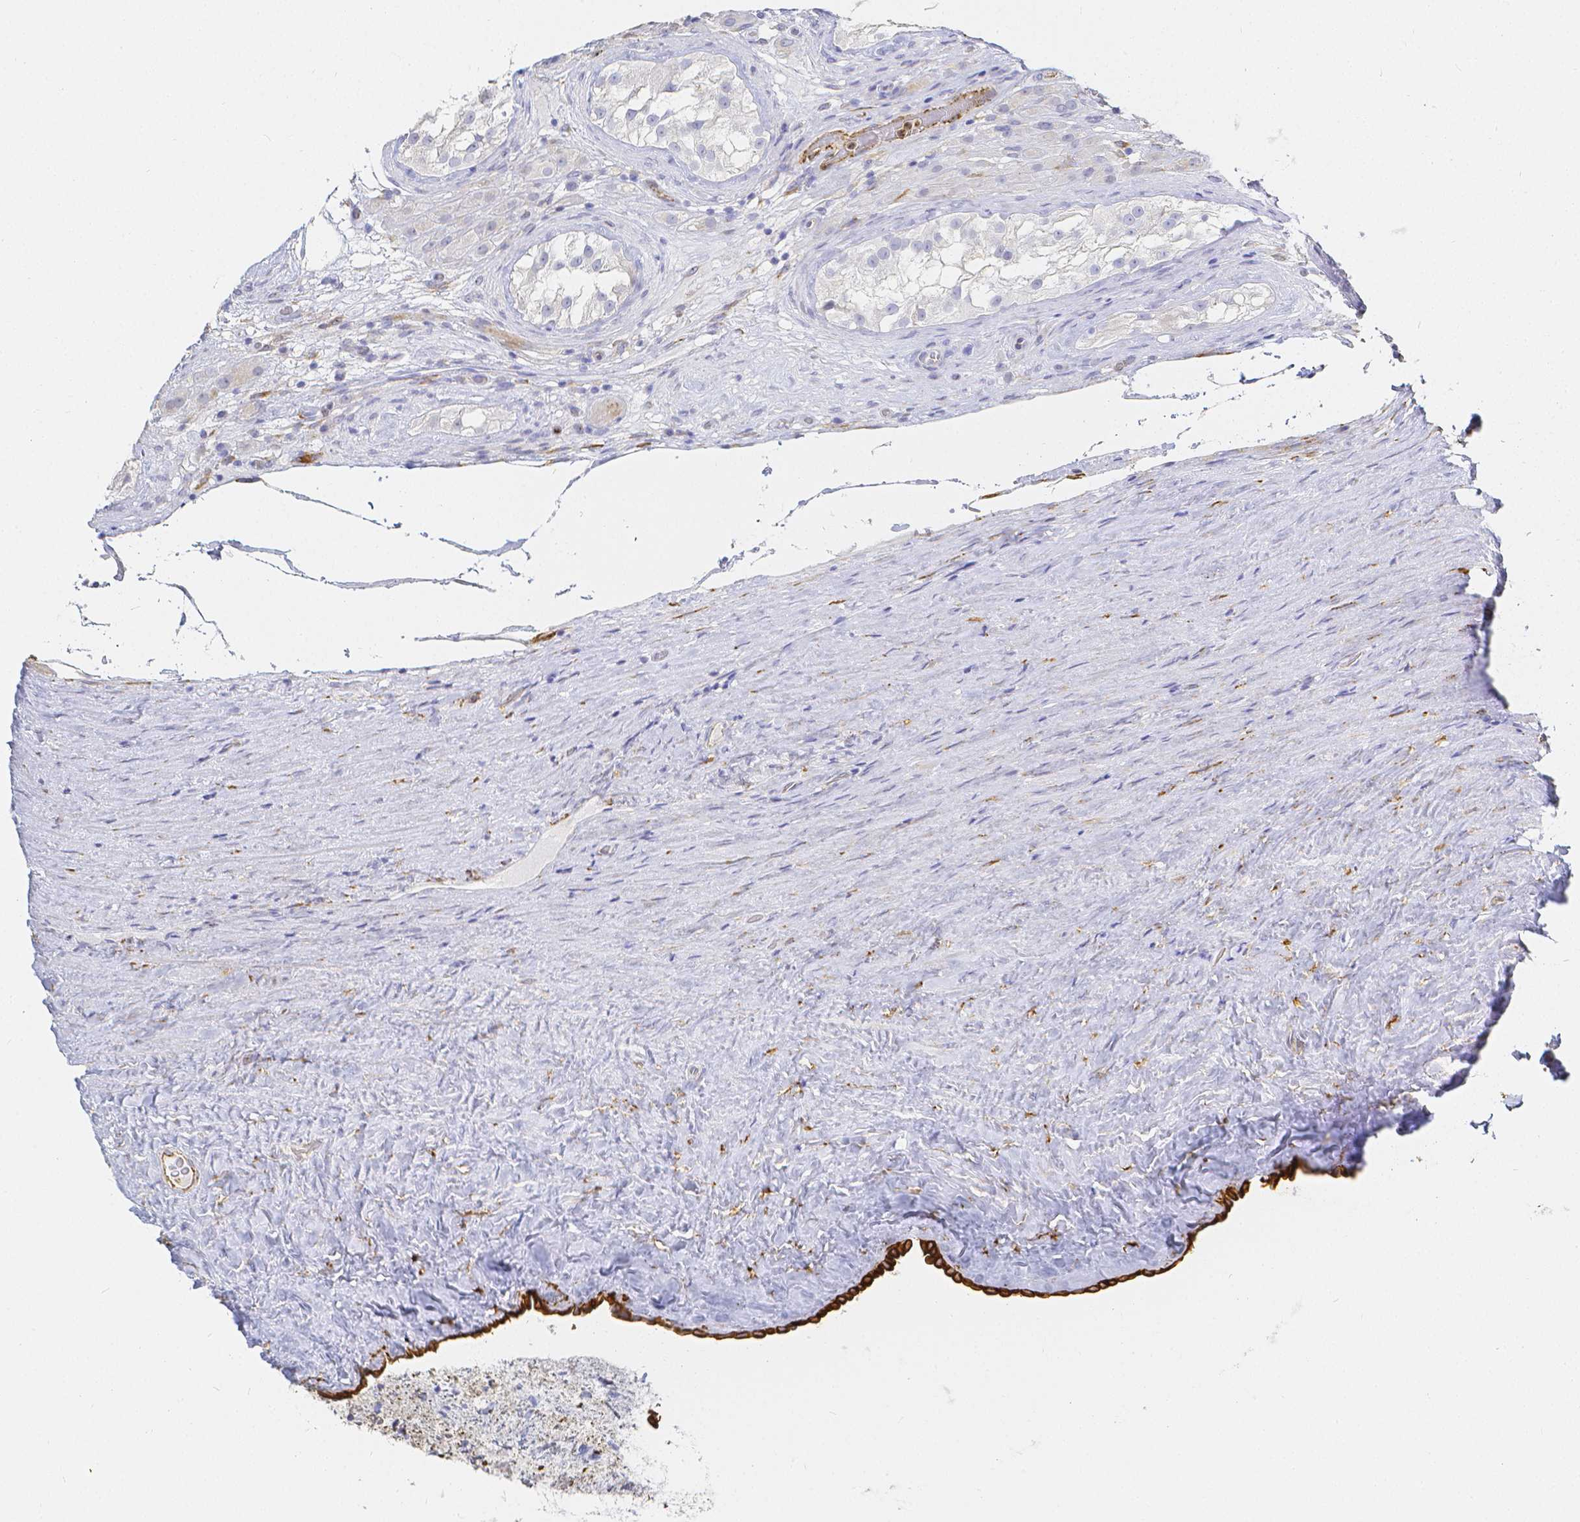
{"staining": {"intensity": "strong", "quantity": "25%-75%", "location": "cytoplasmic/membranous"}, "tissue": "testis cancer", "cell_type": "Tumor cells", "image_type": "cancer", "snomed": [{"axis": "morphology", "description": "Seminoma, NOS"}, {"axis": "morphology", "description": "Carcinoma, Embryonal, NOS"}, {"axis": "topography", "description": "Testis"}], "caption": "This is a photomicrograph of immunohistochemistry (IHC) staining of testis cancer, which shows strong expression in the cytoplasmic/membranous of tumor cells.", "gene": "SMURF1", "patient": {"sex": "male", "age": 41}}